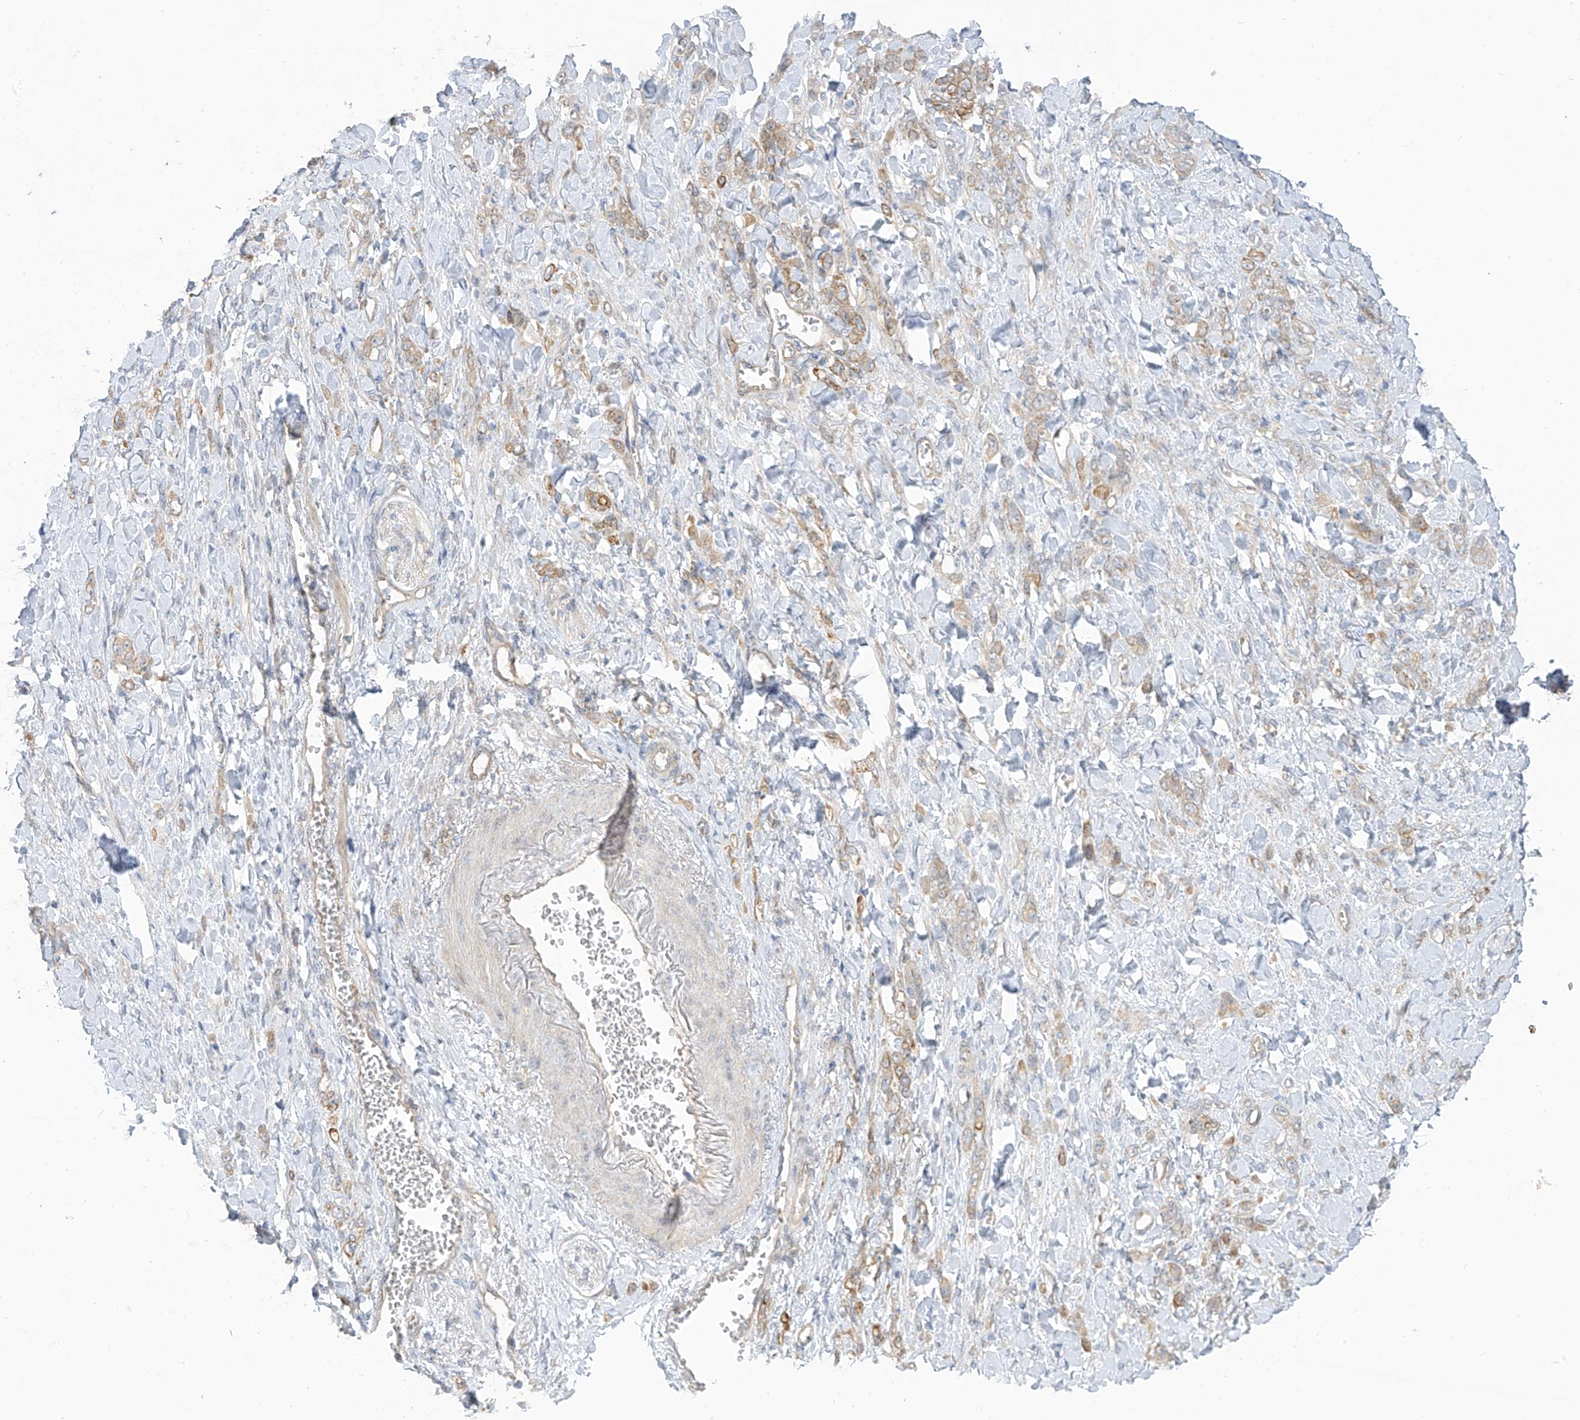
{"staining": {"intensity": "moderate", "quantity": ">75%", "location": "cytoplasmic/membranous"}, "tissue": "stomach cancer", "cell_type": "Tumor cells", "image_type": "cancer", "snomed": [{"axis": "morphology", "description": "Normal tissue, NOS"}, {"axis": "morphology", "description": "Adenocarcinoma, NOS"}, {"axis": "topography", "description": "Stomach"}], "caption": "Protein expression analysis of stomach cancer exhibits moderate cytoplasmic/membranous positivity in approximately >75% of tumor cells.", "gene": "EIPR1", "patient": {"sex": "male", "age": 82}}